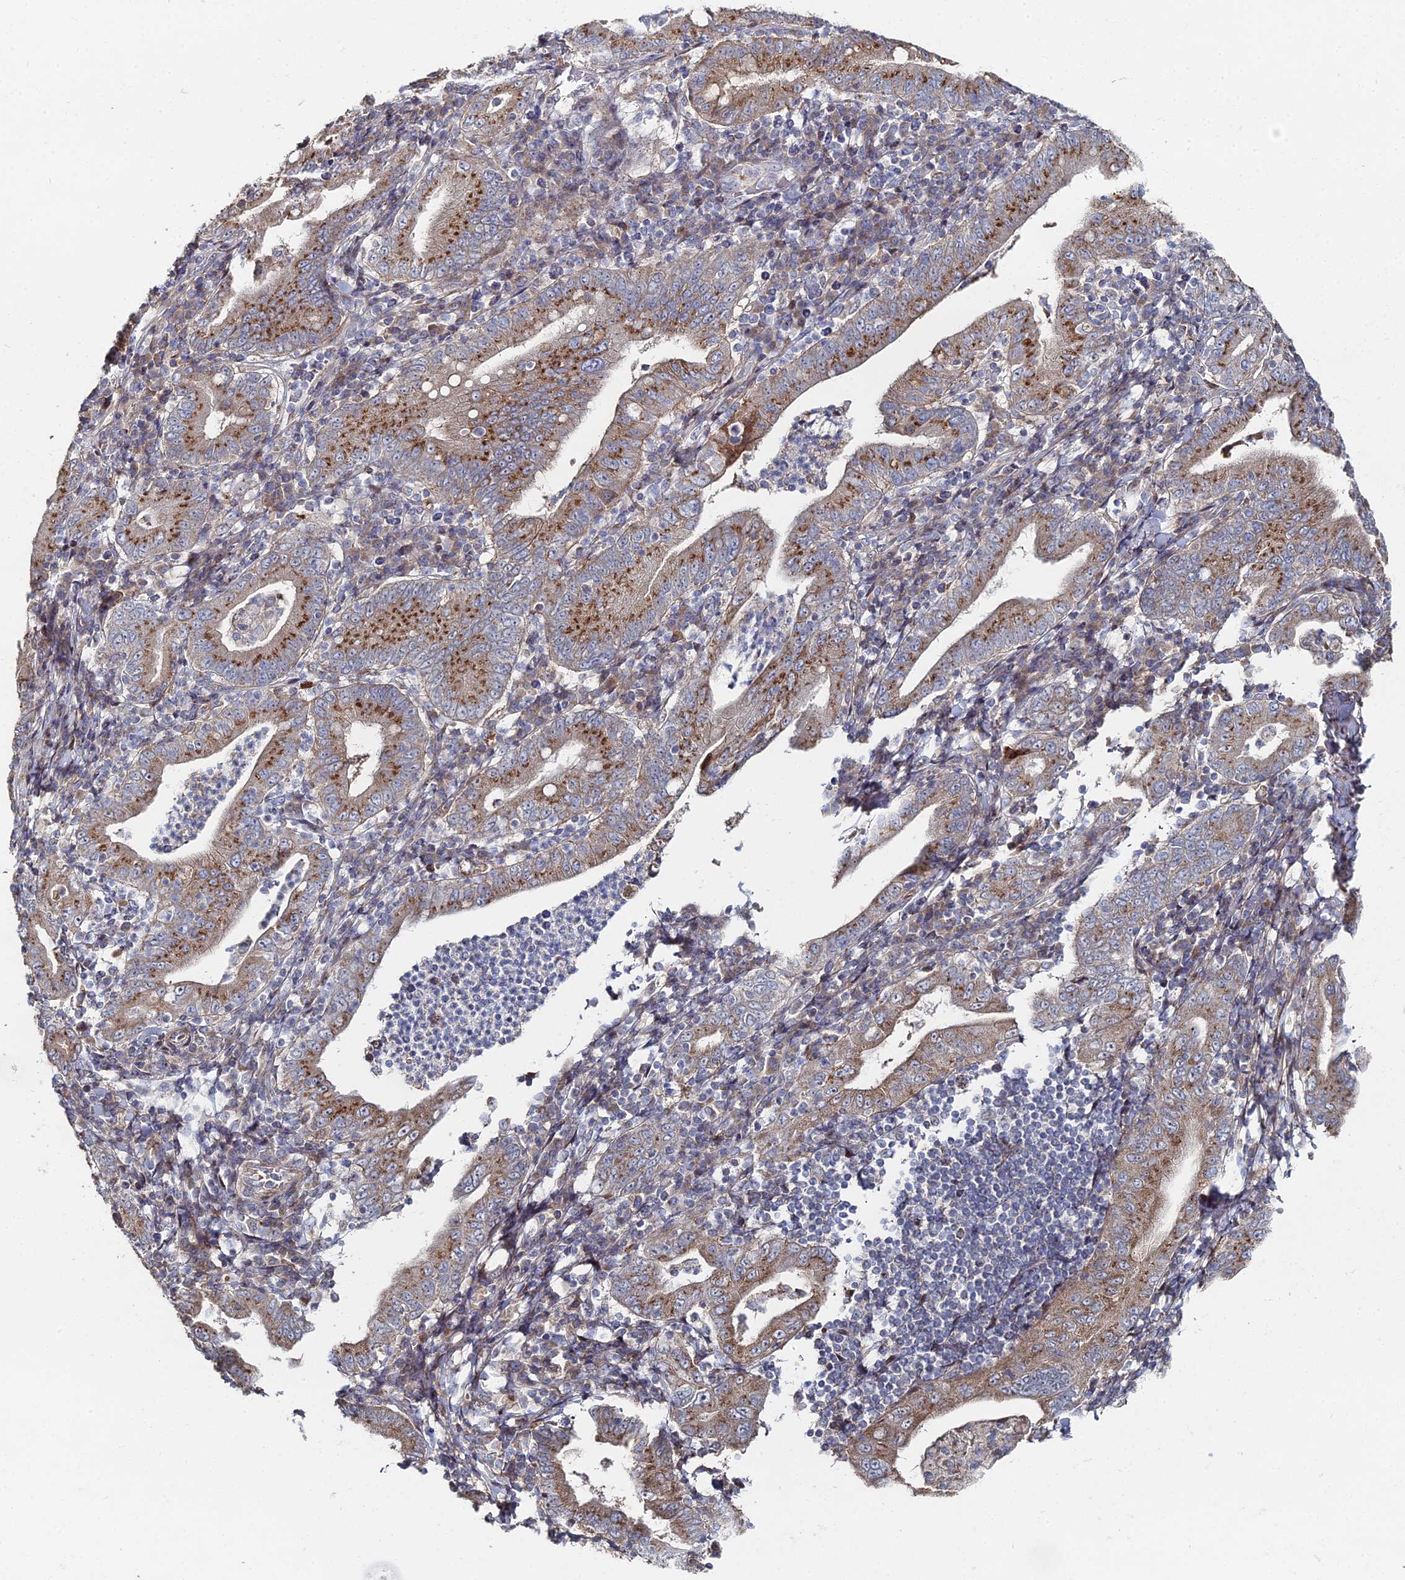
{"staining": {"intensity": "strong", "quantity": "25%-75%", "location": "cytoplasmic/membranous"}, "tissue": "stomach cancer", "cell_type": "Tumor cells", "image_type": "cancer", "snomed": [{"axis": "morphology", "description": "Normal tissue, NOS"}, {"axis": "morphology", "description": "Adenocarcinoma, NOS"}, {"axis": "topography", "description": "Esophagus"}, {"axis": "topography", "description": "Stomach, upper"}, {"axis": "topography", "description": "Peripheral nerve tissue"}], "caption": "High-power microscopy captured an immunohistochemistry image of adenocarcinoma (stomach), revealing strong cytoplasmic/membranous positivity in about 25%-75% of tumor cells.", "gene": "SGMS1", "patient": {"sex": "male", "age": 62}}